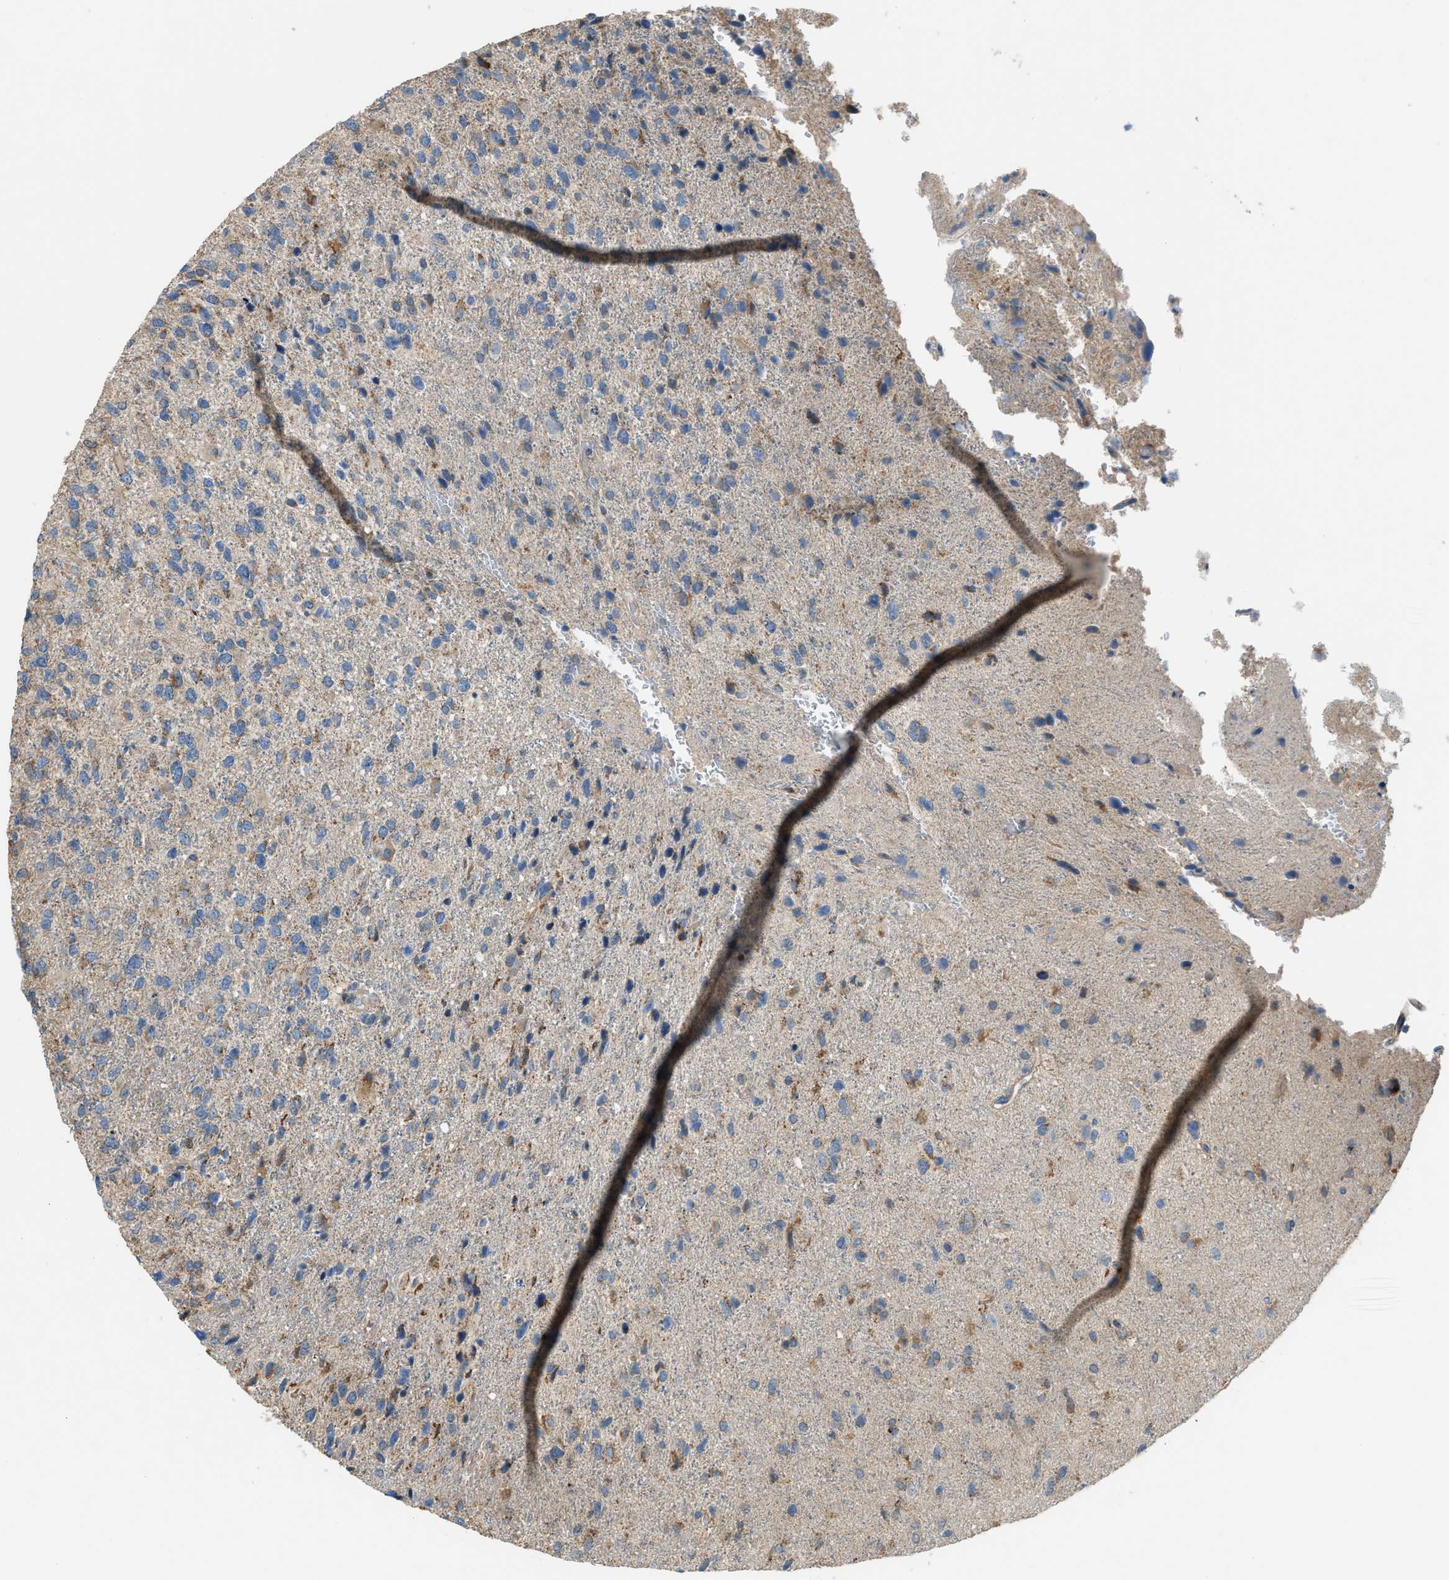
{"staining": {"intensity": "moderate", "quantity": "<25%", "location": "cytoplasmic/membranous"}, "tissue": "glioma", "cell_type": "Tumor cells", "image_type": "cancer", "snomed": [{"axis": "morphology", "description": "Glioma, malignant, High grade"}, {"axis": "topography", "description": "Brain"}], "caption": "A brown stain shows moderate cytoplasmic/membranous expression of a protein in glioma tumor cells.", "gene": "TMEM68", "patient": {"sex": "female", "age": 58}}